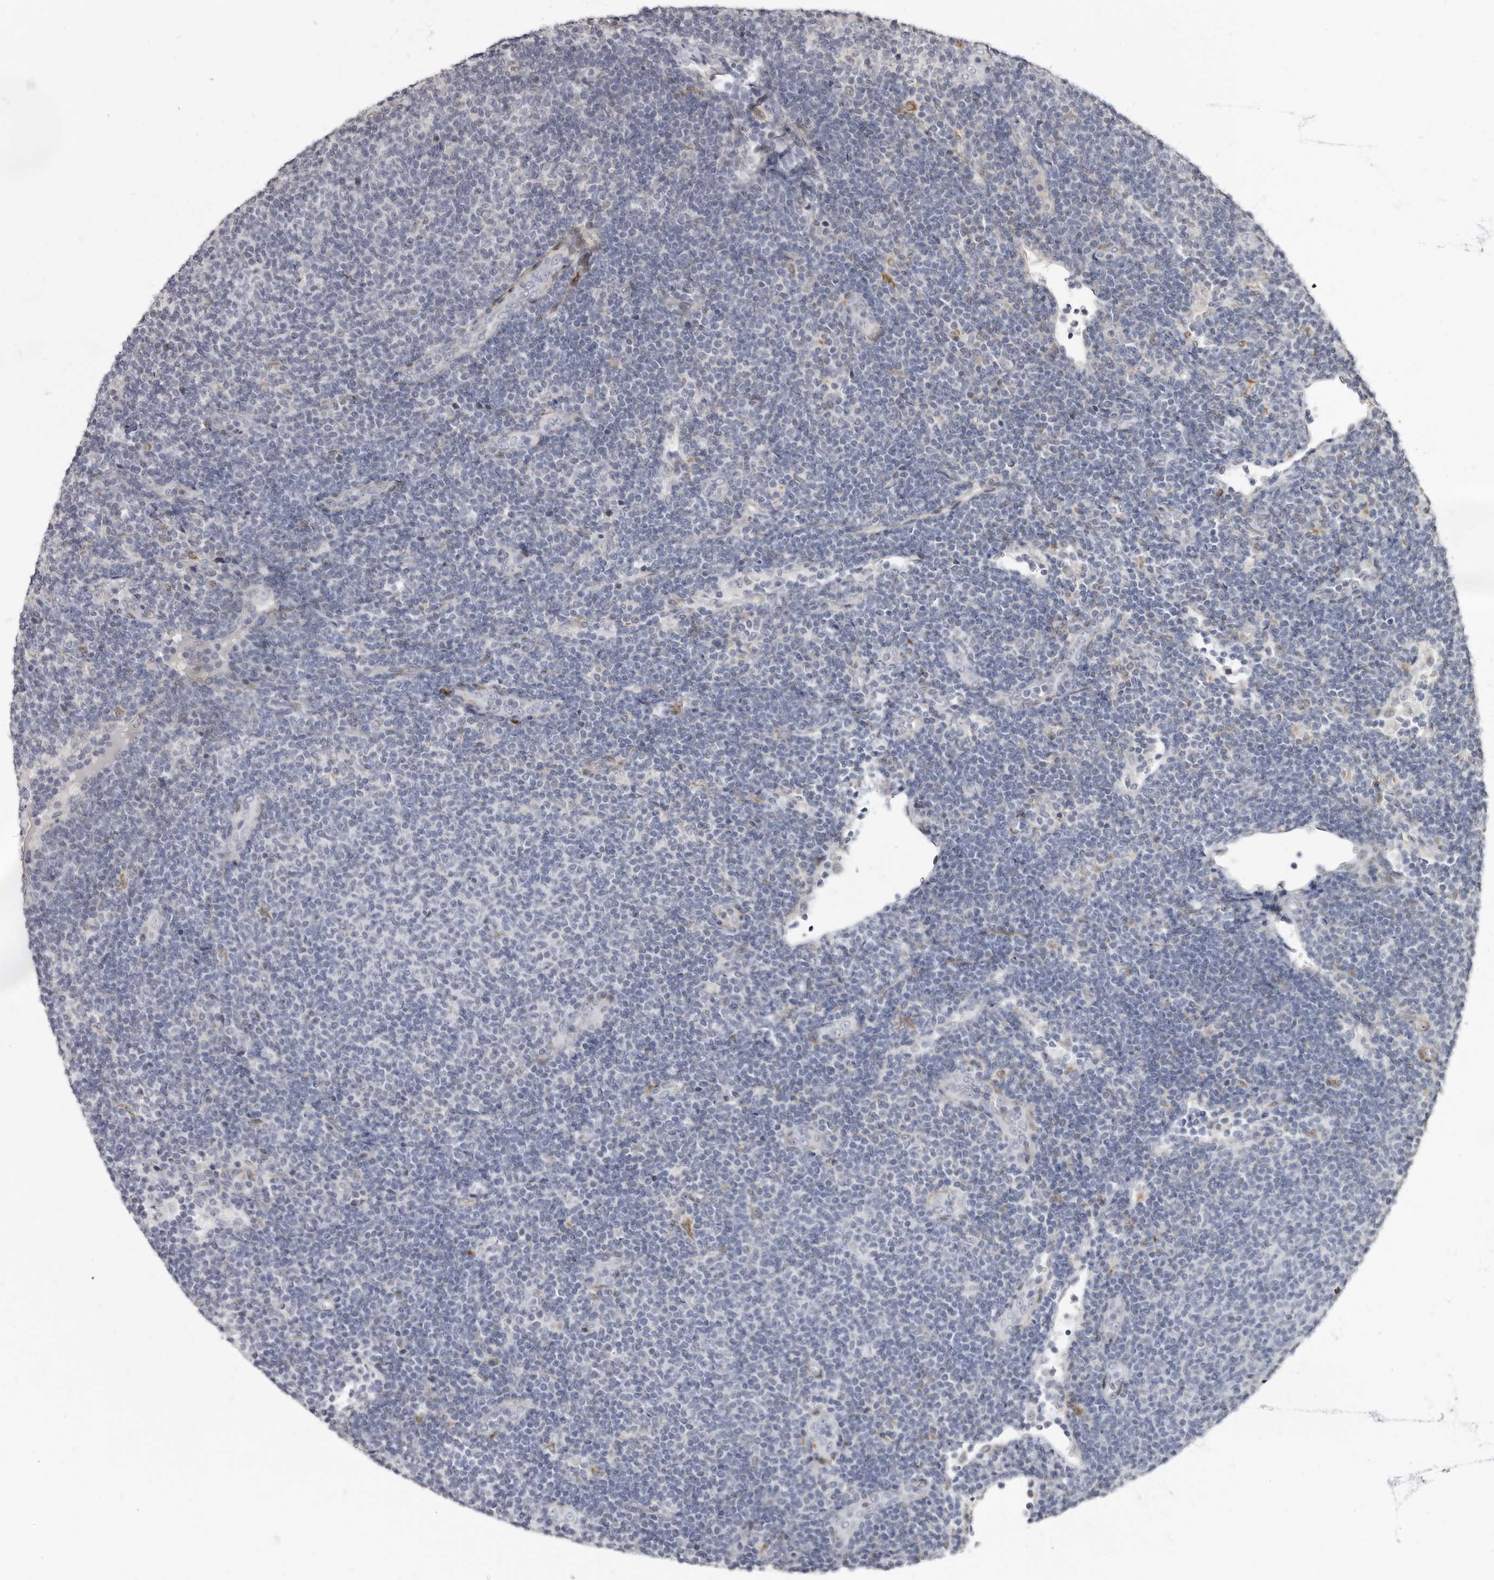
{"staining": {"intensity": "negative", "quantity": "none", "location": "none"}, "tissue": "lymphoma", "cell_type": "Tumor cells", "image_type": "cancer", "snomed": [{"axis": "morphology", "description": "Malignant lymphoma, non-Hodgkin's type, Low grade"}, {"axis": "topography", "description": "Lymph node"}], "caption": "Tumor cells are negative for brown protein staining in malignant lymphoma, non-Hodgkin's type (low-grade). (DAB (3,3'-diaminobenzidine) immunohistochemistry (IHC) visualized using brightfield microscopy, high magnification).", "gene": "MRGPRF", "patient": {"sex": "male", "age": 66}}